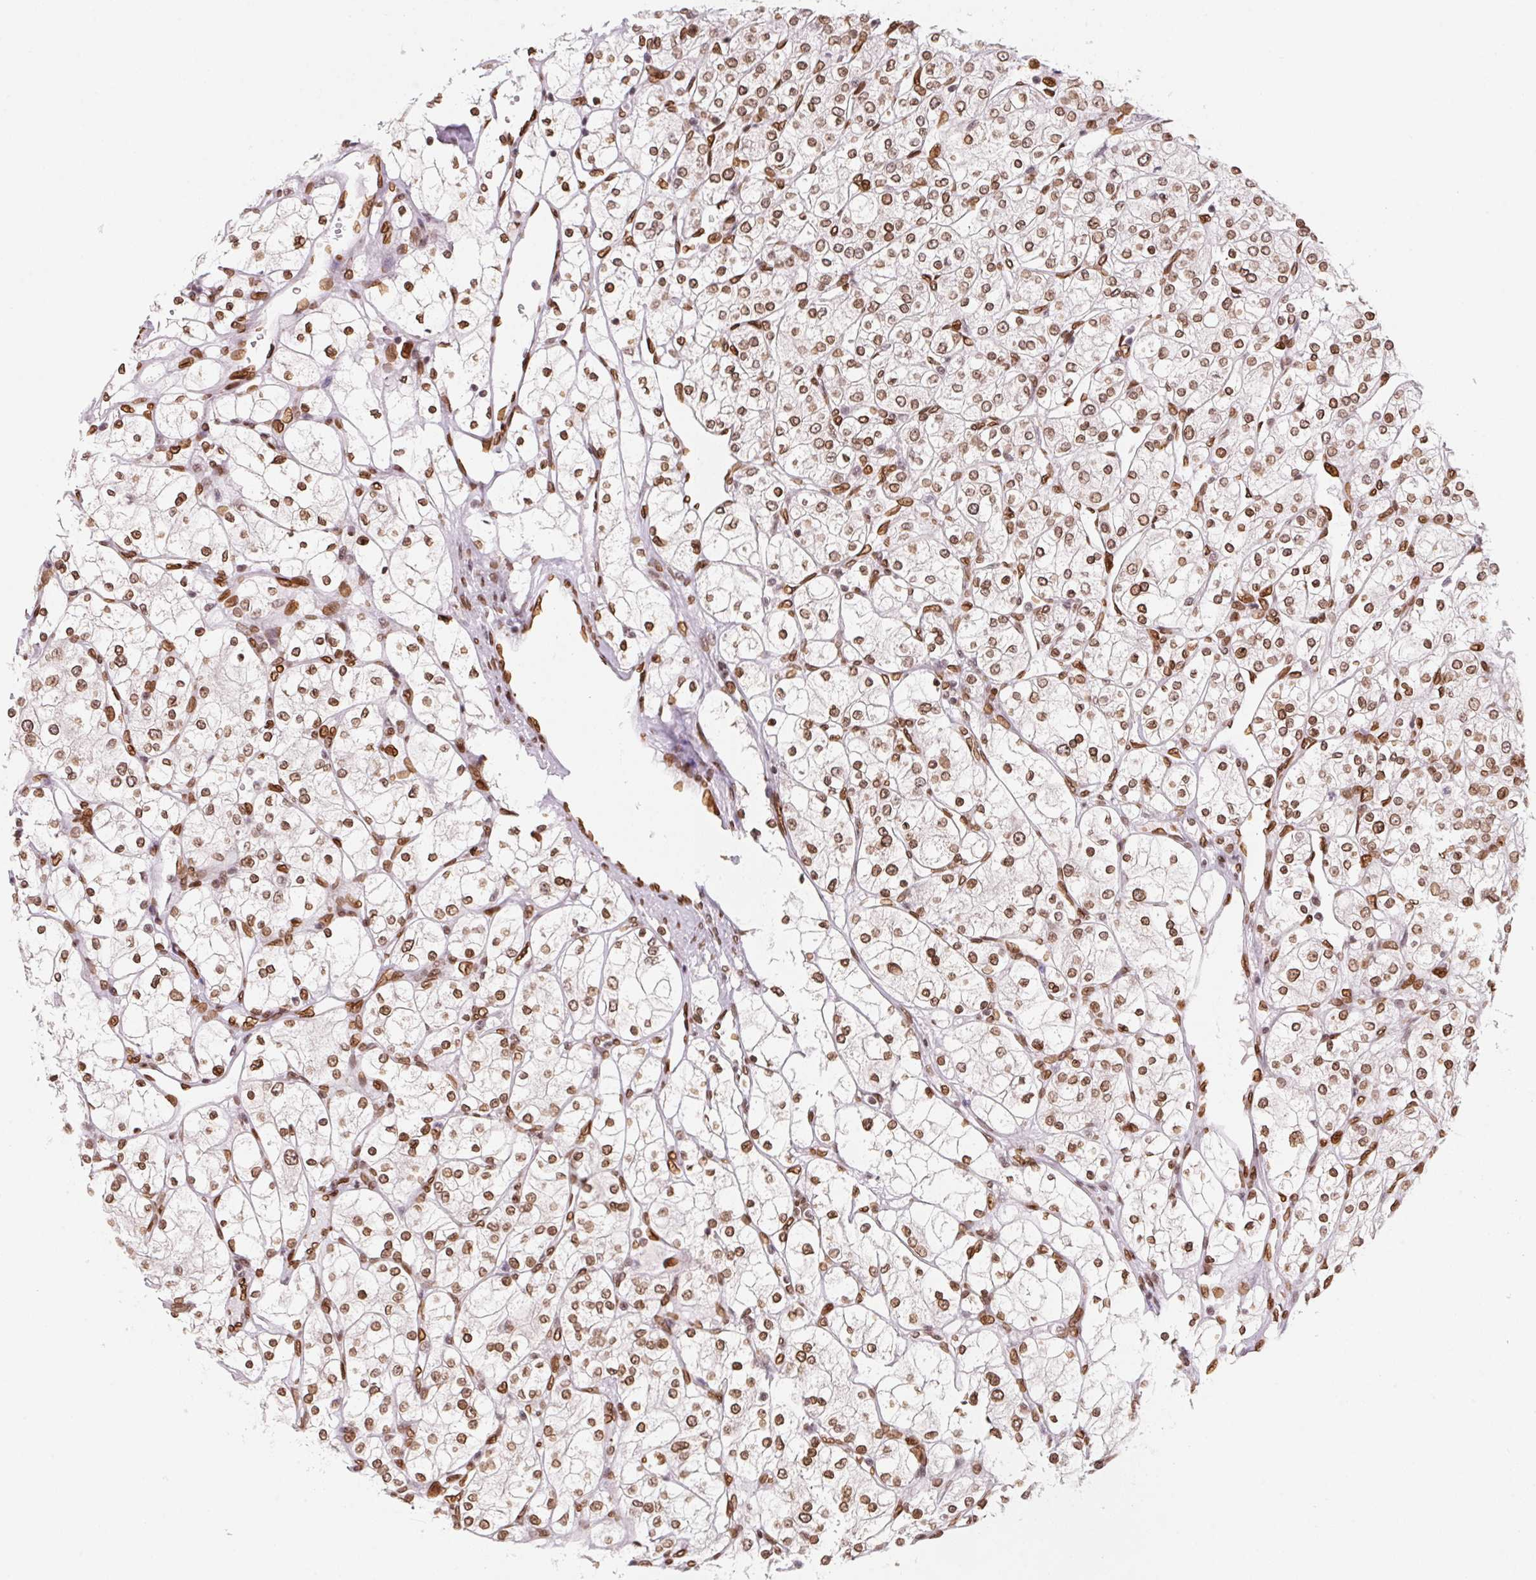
{"staining": {"intensity": "moderate", "quantity": ">75%", "location": "cytoplasmic/membranous,nuclear"}, "tissue": "renal cancer", "cell_type": "Tumor cells", "image_type": "cancer", "snomed": [{"axis": "morphology", "description": "Adenocarcinoma, NOS"}, {"axis": "topography", "description": "Kidney"}], "caption": "This image shows renal cancer stained with immunohistochemistry to label a protein in brown. The cytoplasmic/membranous and nuclear of tumor cells show moderate positivity for the protein. Nuclei are counter-stained blue.", "gene": "SAP30BP", "patient": {"sex": "male", "age": 80}}